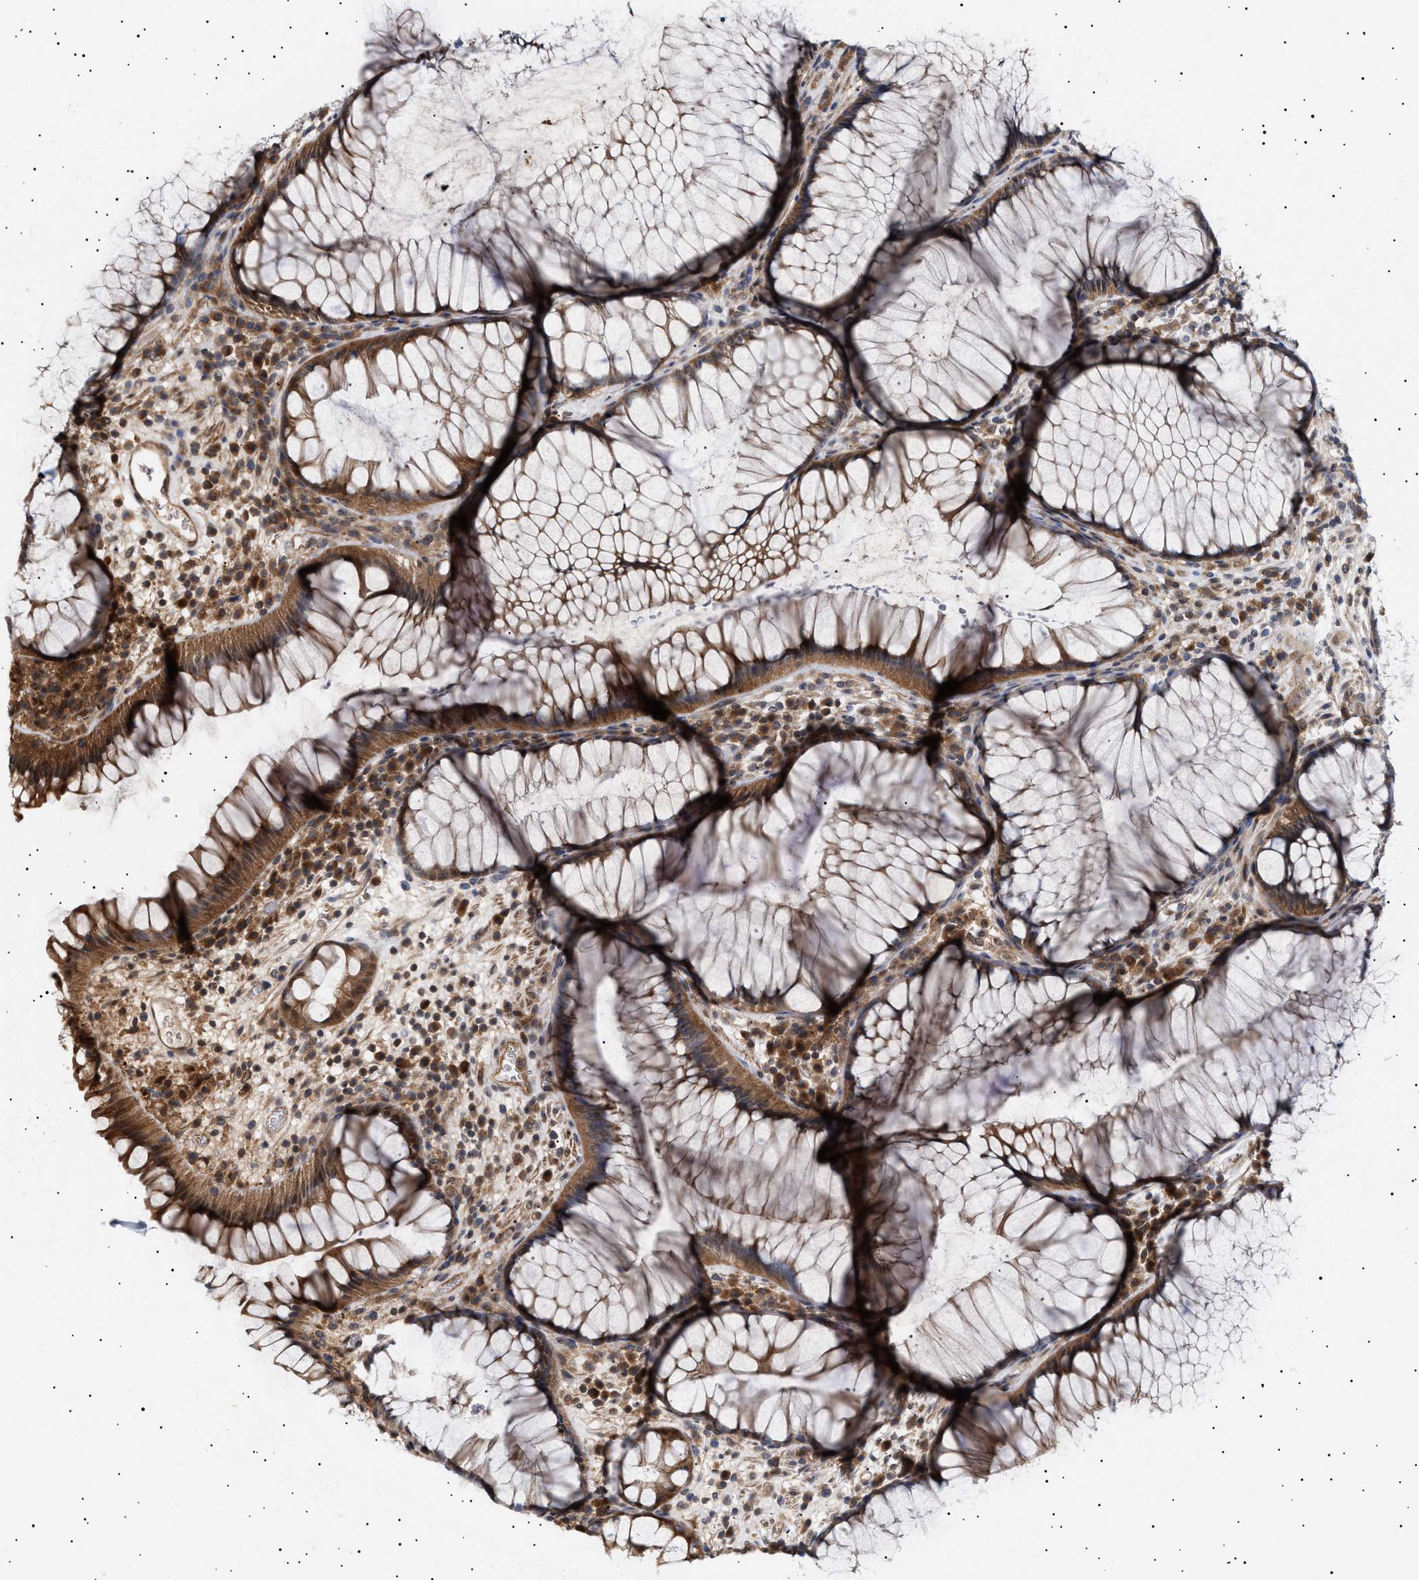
{"staining": {"intensity": "moderate", "quantity": ">75%", "location": "cytoplasmic/membranous"}, "tissue": "rectum", "cell_type": "Glandular cells", "image_type": "normal", "snomed": [{"axis": "morphology", "description": "Normal tissue, NOS"}, {"axis": "topography", "description": "Rectum"}], "caption": "Immunohistochemistry image of benign human rectum stained for a protein (brown), which shows medium levels of moderate cytoplasmic/membranous expression in approximately >75% of glandular cells.", "gene": "NPLOC4", "patient": {"sex": "male", "age": 51}}